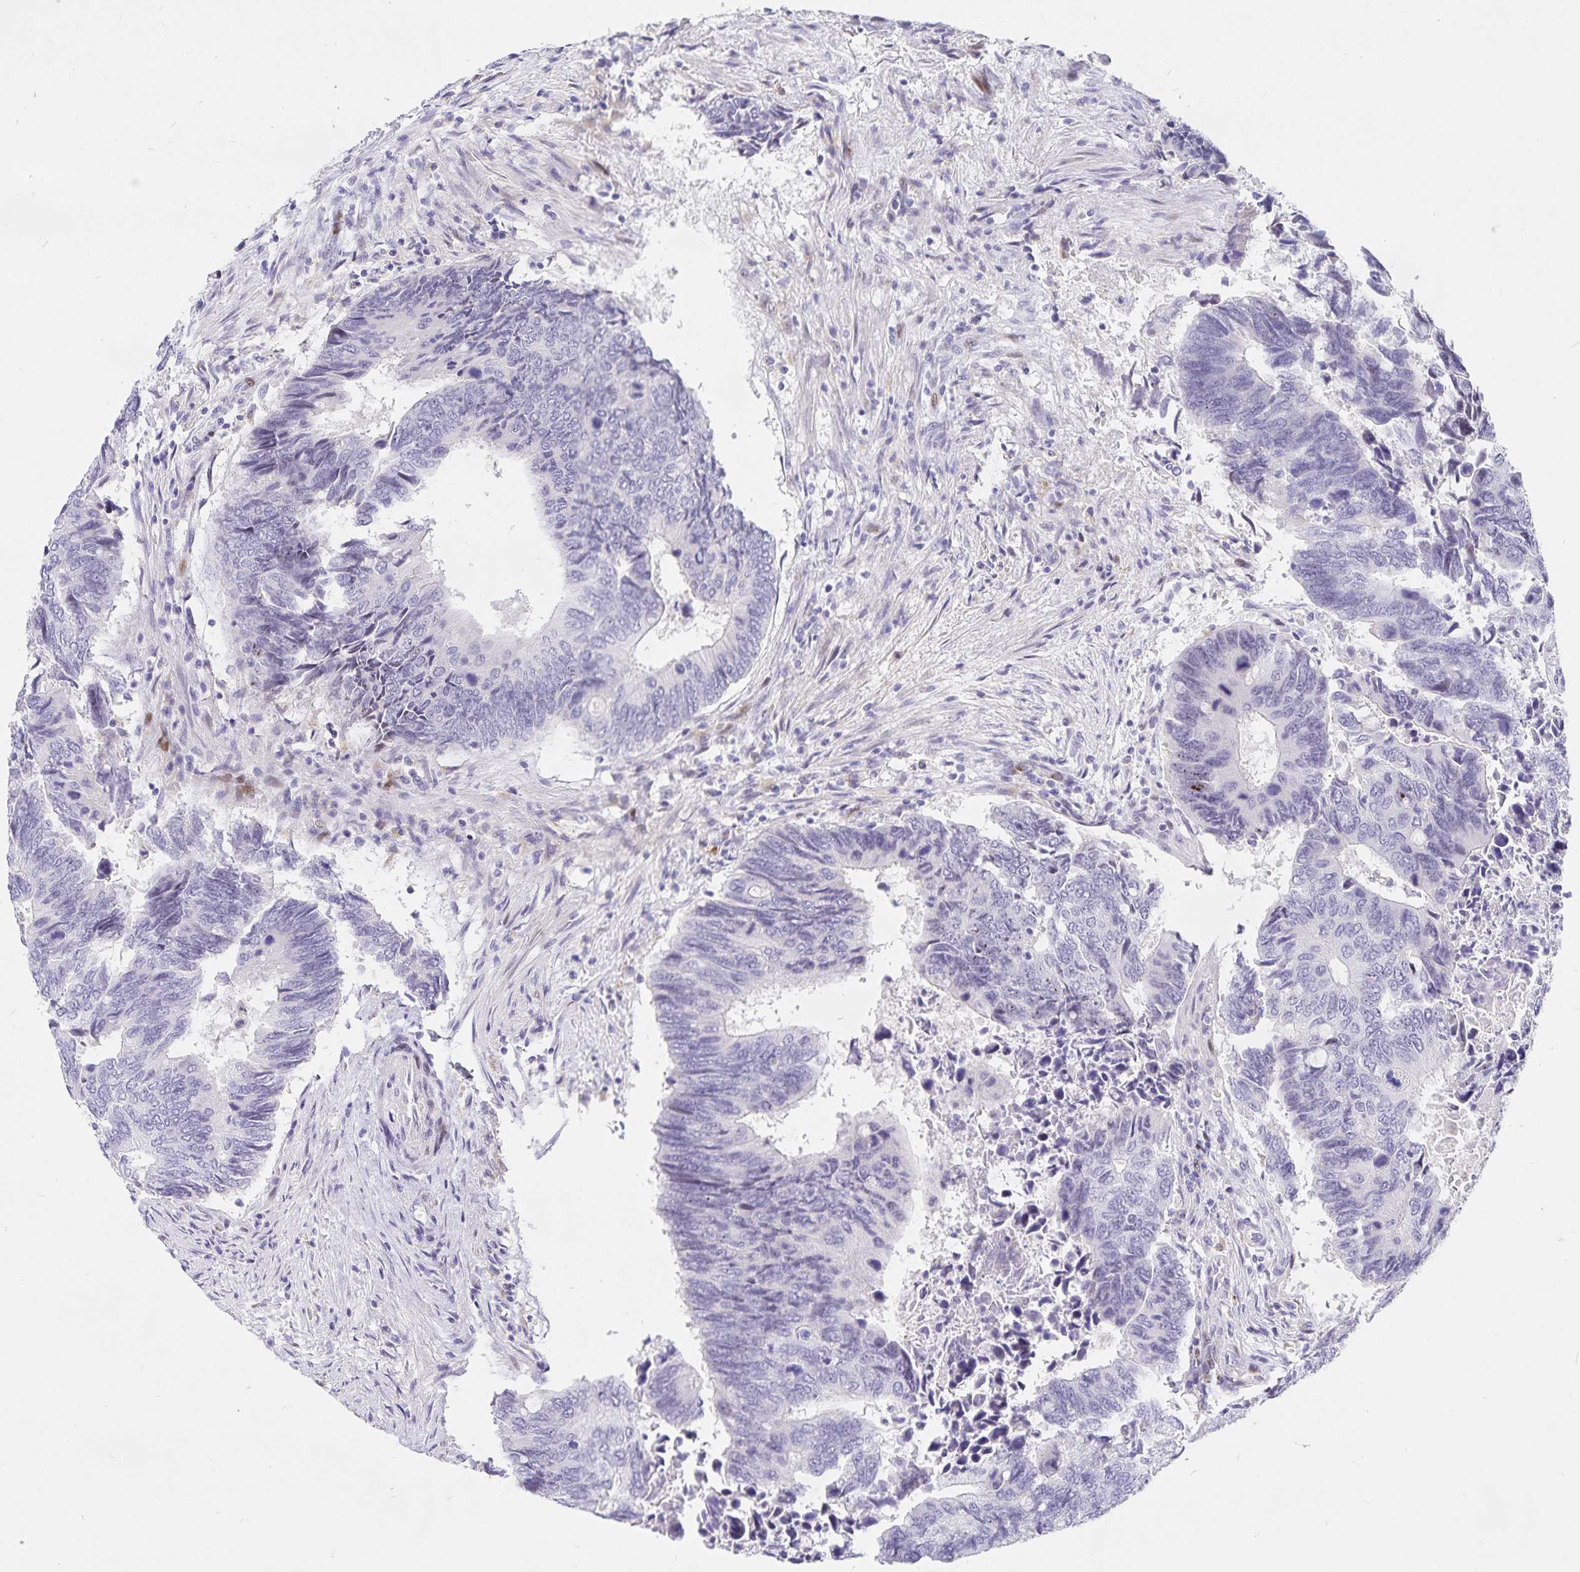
{"staining": {"intensity": "negative", "quantity": "none", "location": "none"}, "tissue": "colorectal cancer", "cell_type": "Tumor cells", "image_type": "cancer", "snomed": [{"axis": "morphology", "description": "Adenocarcinoma, NOS"}, {"axis": "topography", "description": "Colon"}], "caption": "Immunohistochemistry image of colorectal adenocarcinoma stained for a protein (brown), which reveals no positivity in tumor cells.", "gene": "KBTBD13", "patient": {"sex": "male", "age": 87}}